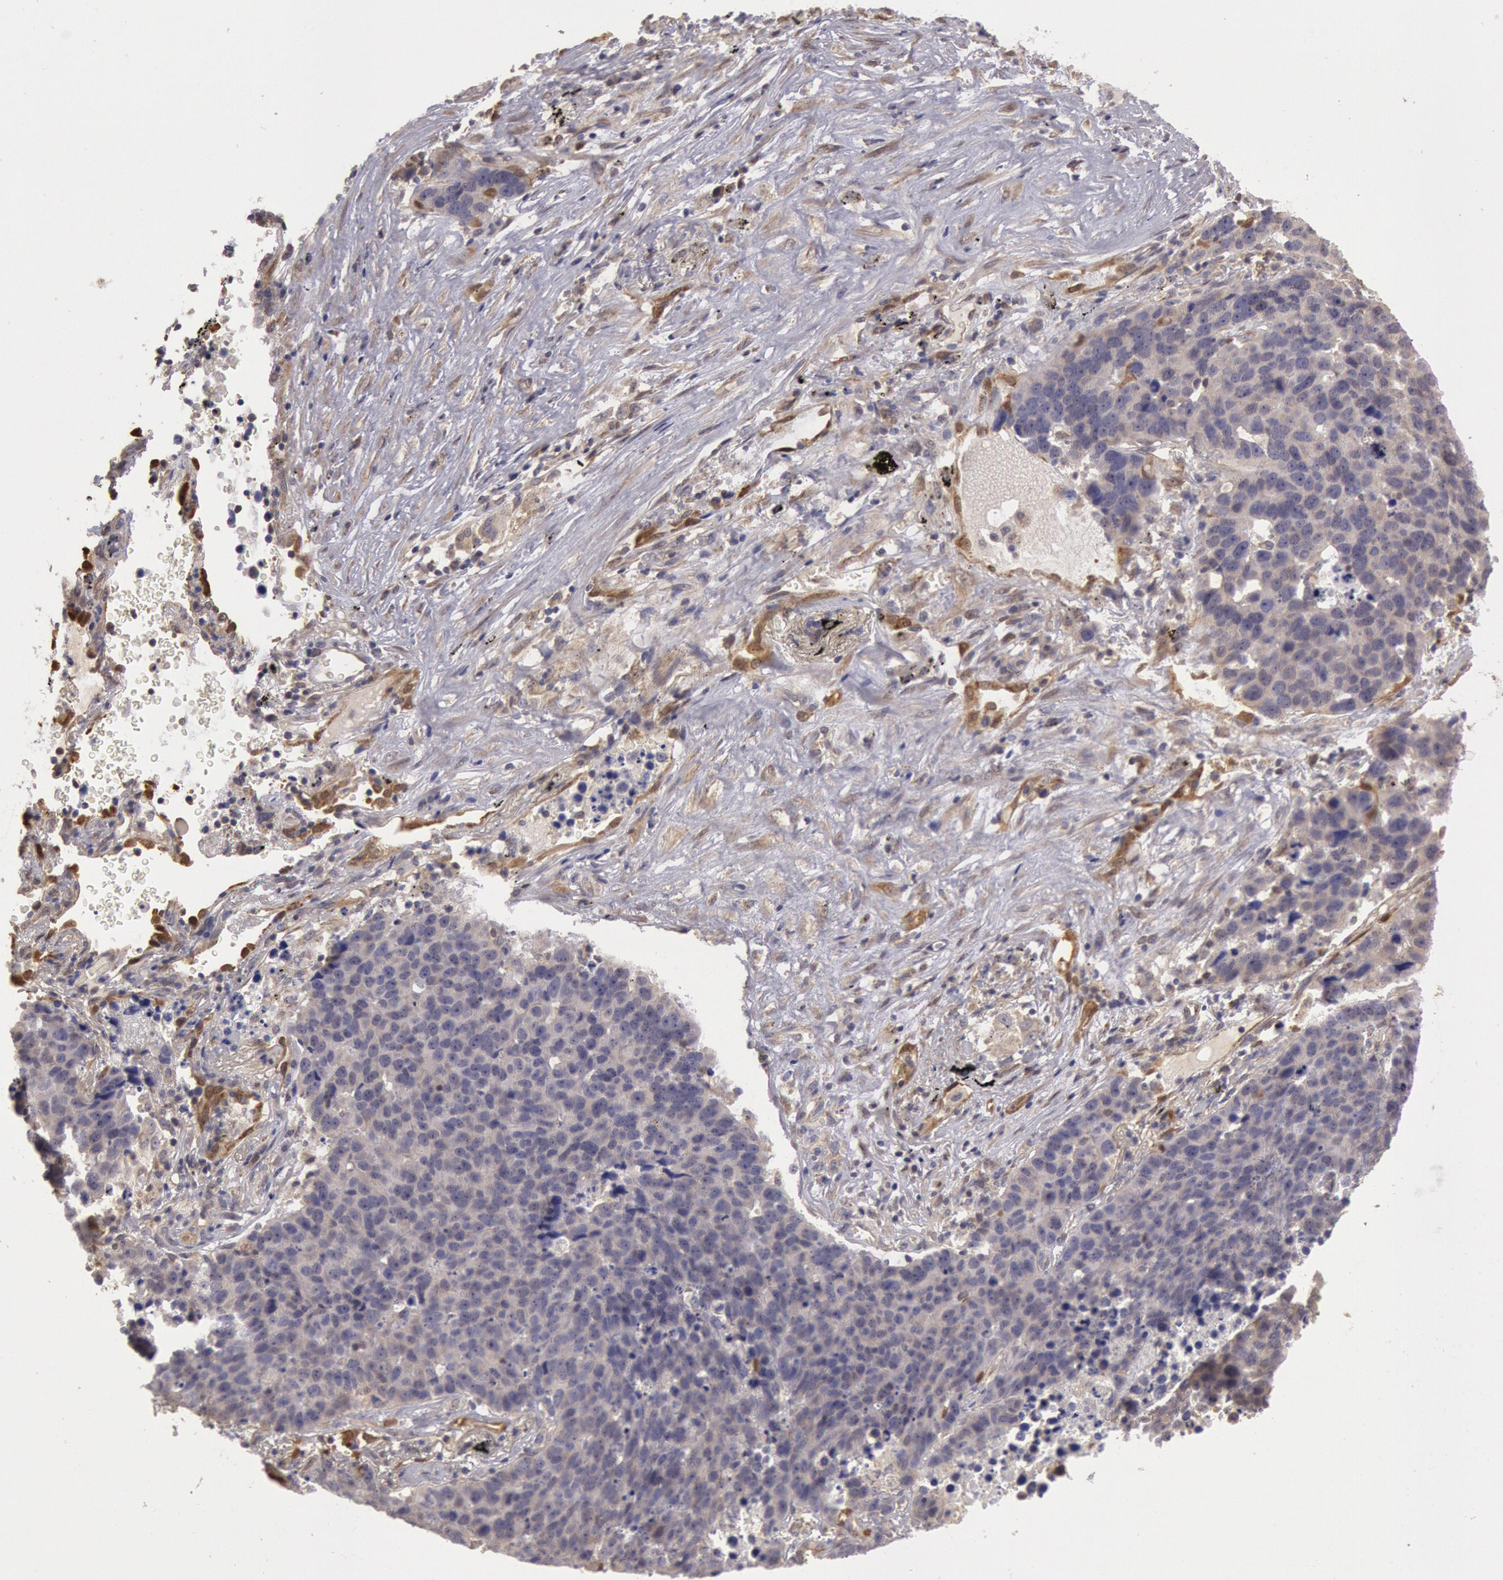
{"staining": {"intensity": "weak", "quantity": ">75%", "location": "cytoplasmic/membranous"}, "tissue": "lung cancer", "cell_type": "Tumor cells", "image_type": "cancer", "snomed": [{"axis": "morphology", "description": "Carcinoid, malignant, NOS"}, {"axis": "topography", "description": "Lung"}], "caption": "There is low levels of weak cytoplasmic/membranous positivity in tumor cells of malignant carcinoid (lung), as demonstrated by immunohistochemical staining (brown color).", "gene": "MPST", "patient": {"sex": "male", "age": 60}}